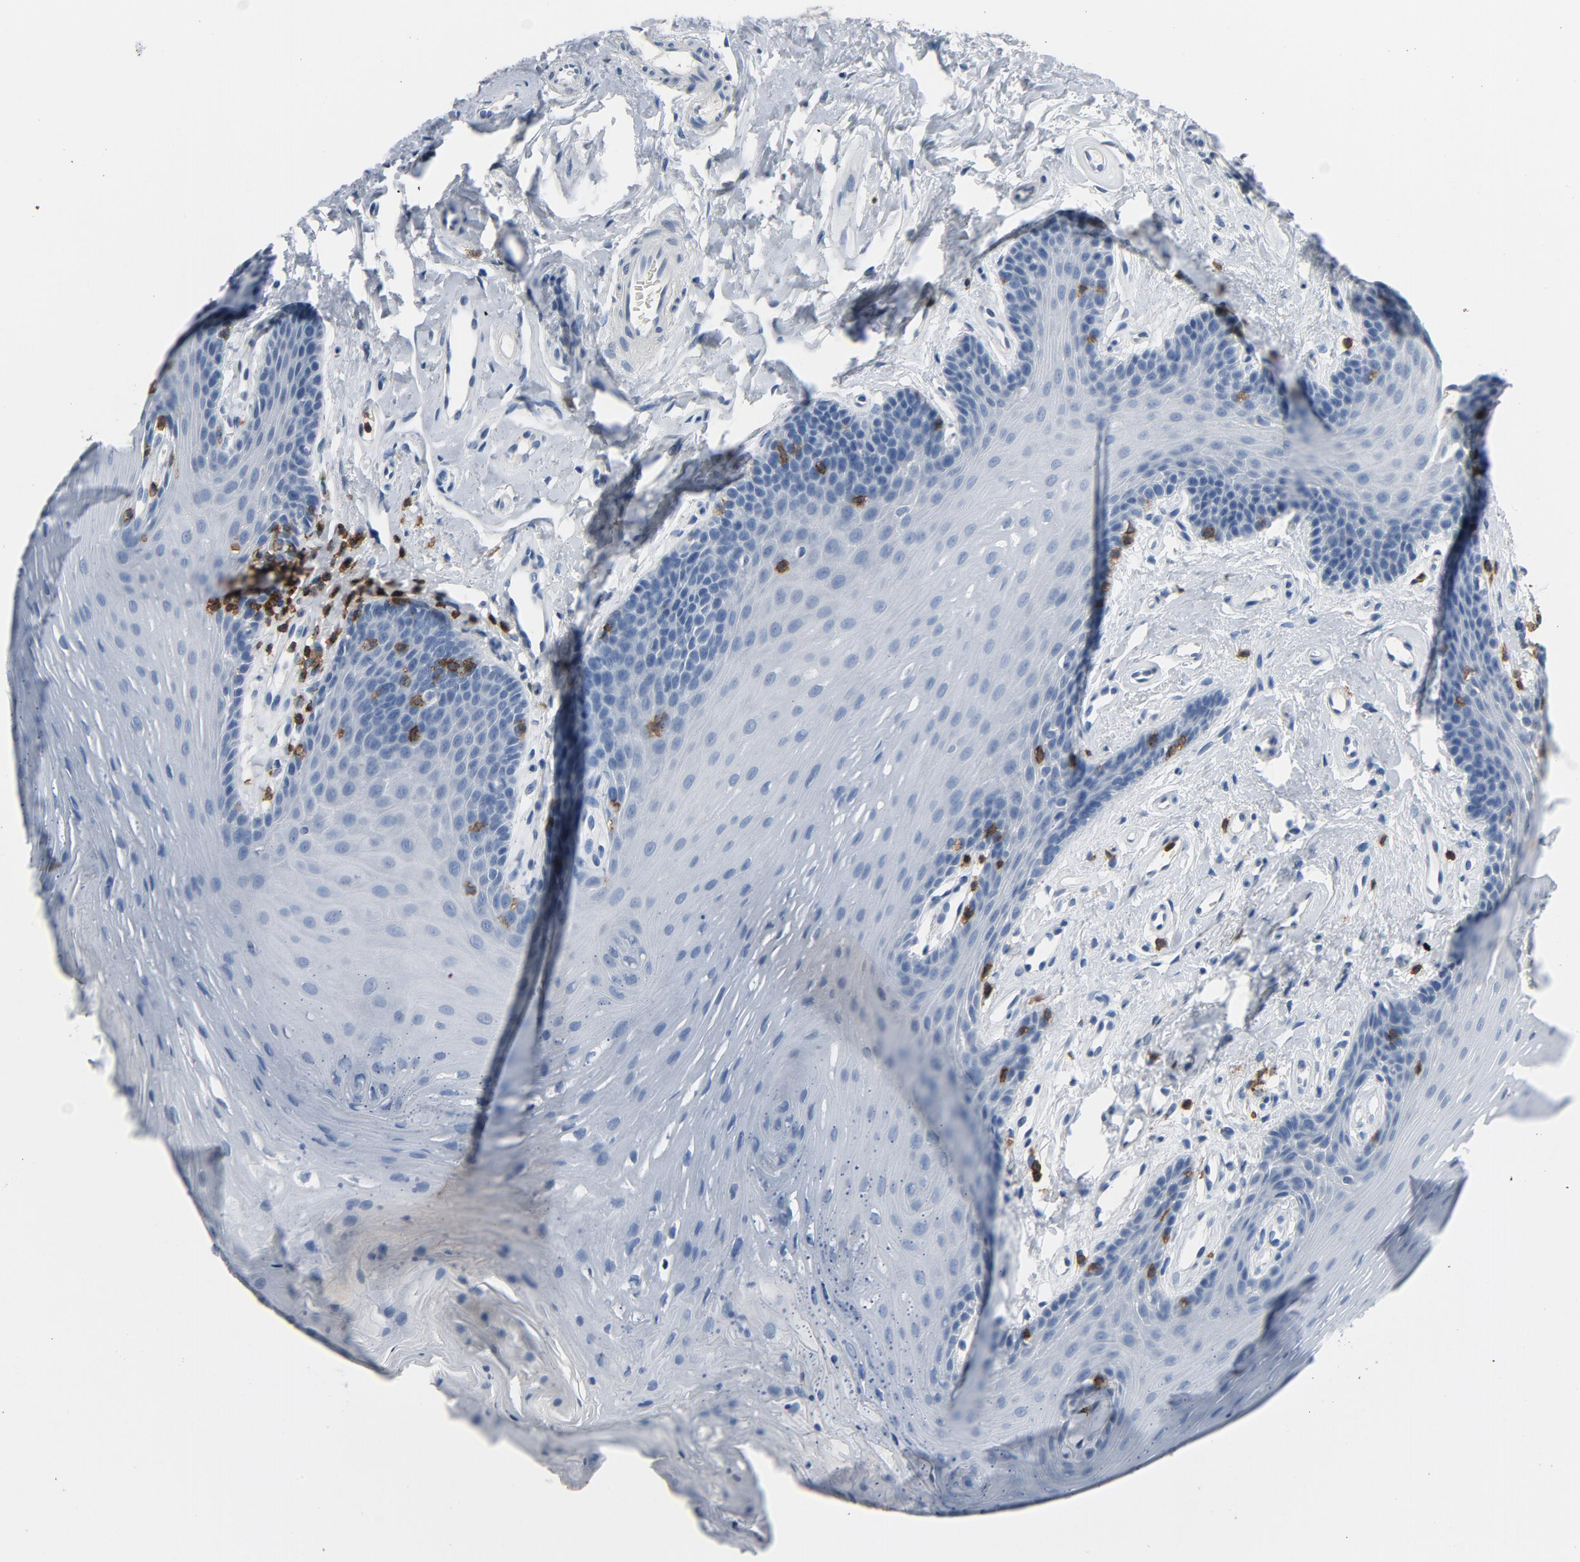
{"staining": {"intensity": "negative", "quantity": "none", "location": "none"}, "tissue": "oral mucosa", "cell_type": "Squamous epithelial cells", "image_type": "normal", "snomed": [{"axis": "morphology", "description": "Normal tissue, NOS"}, {"axis": "topography", "description": "Oral tissue"}], "caption": "Micrograph shows no protein positivity in squamous epithelial cells of normal oral mucosa.", "gene": "LCK", "patient": {"sex": "male", "age": 62}}